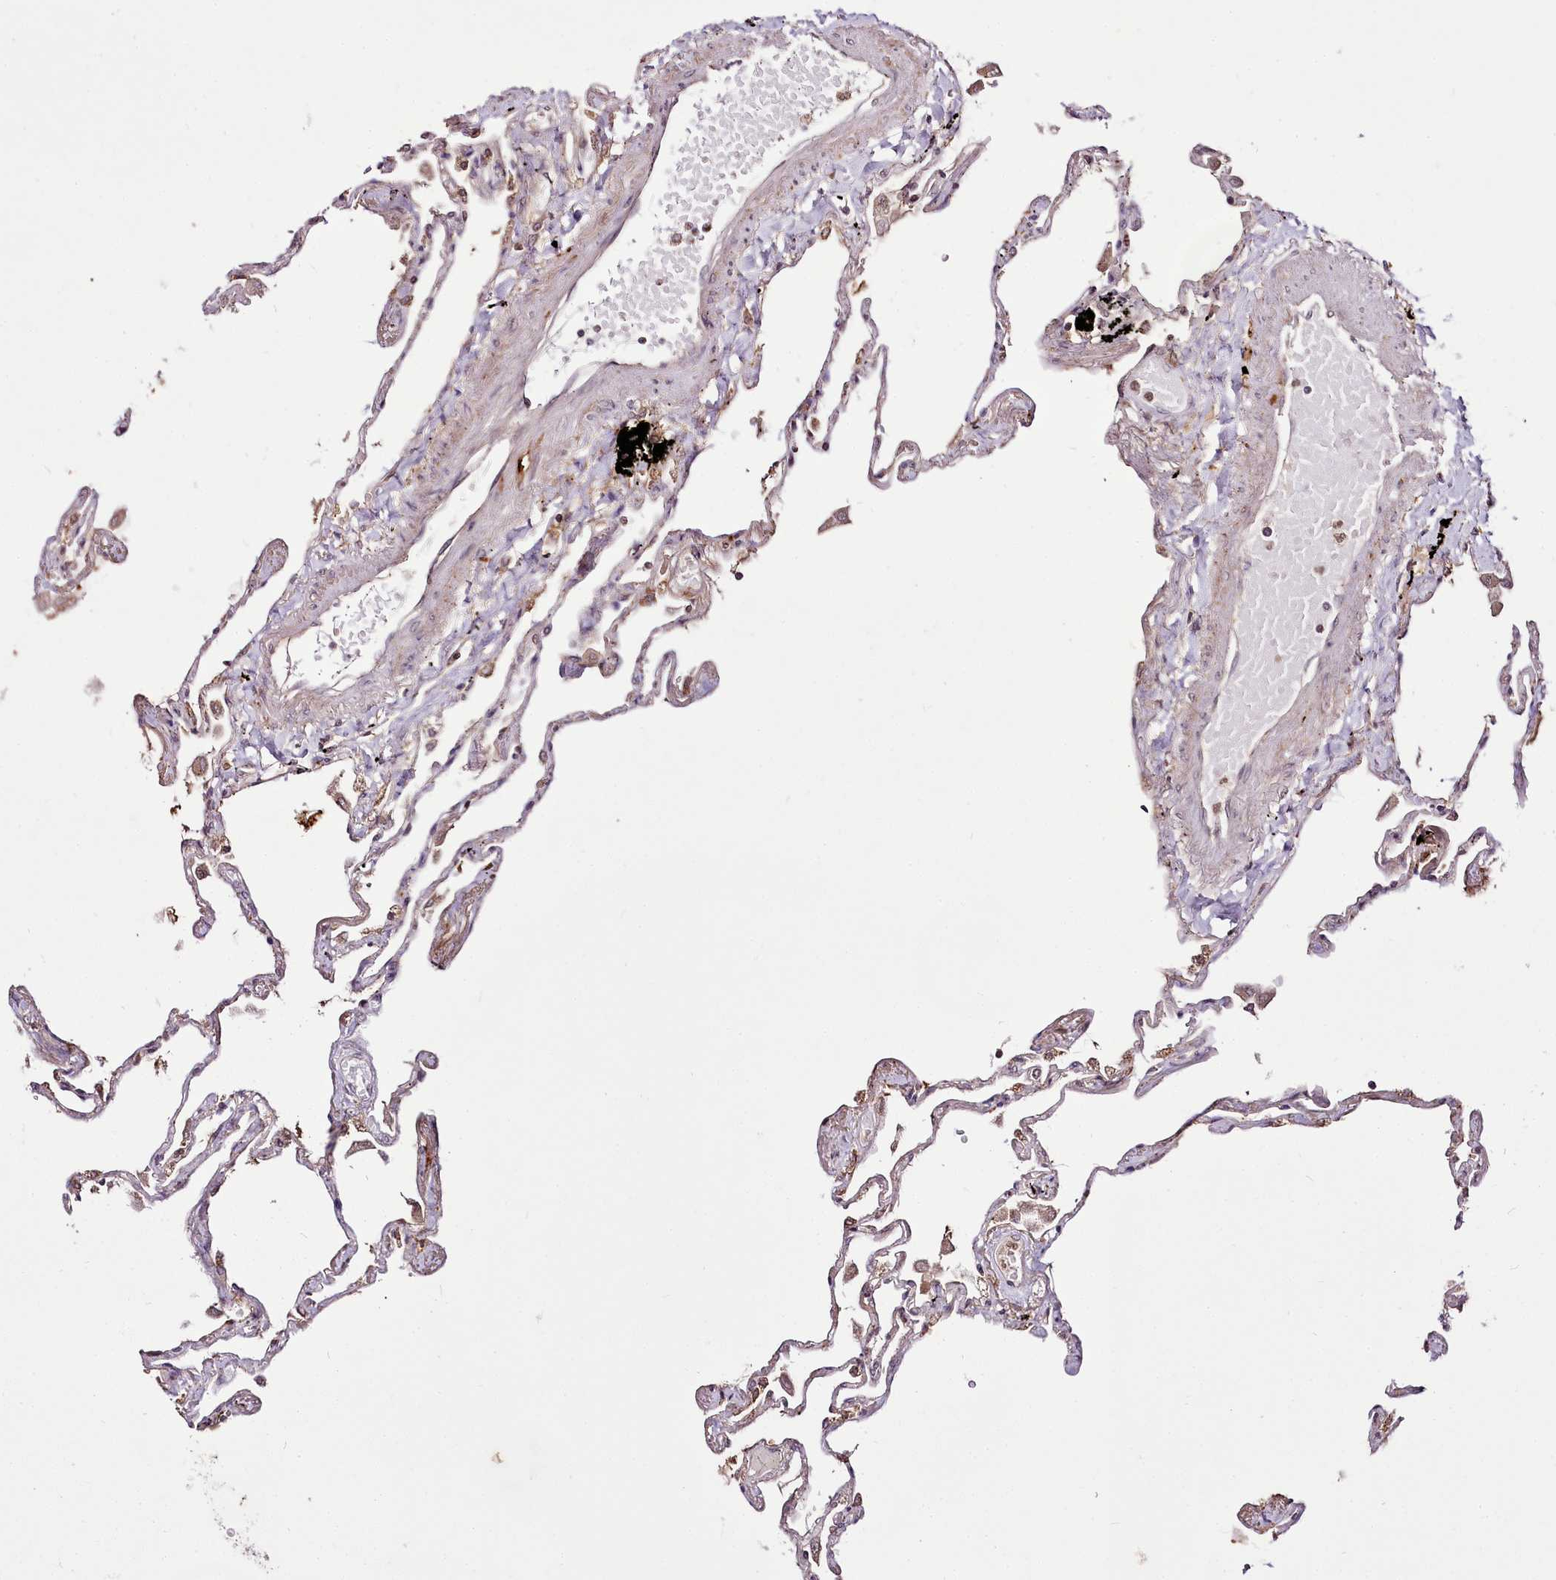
{"staining": {"intensity": "weak", "quantity": "<25%", "location": "cytoplasmic/membranous"}, "tissue": "lung", "cell_type": "Alveolar cells", "image_type": "normal", "snomed": [{"axis": "morphology", "description": "Normal tissue, NOS"}, {"axis": "topography", "description": "Lung"}], "caption": "DAB (3,3'-diaminobenzidine) immunohistochemical staining of unremarkable lung shows no significant positivity in alveolar cells. The staining is performed using DAB brown chromogen with nuclei counter-stained in using hematoxylin.", "gene": "EDIL3", "patient": {"sex": "female", "age": 67}}